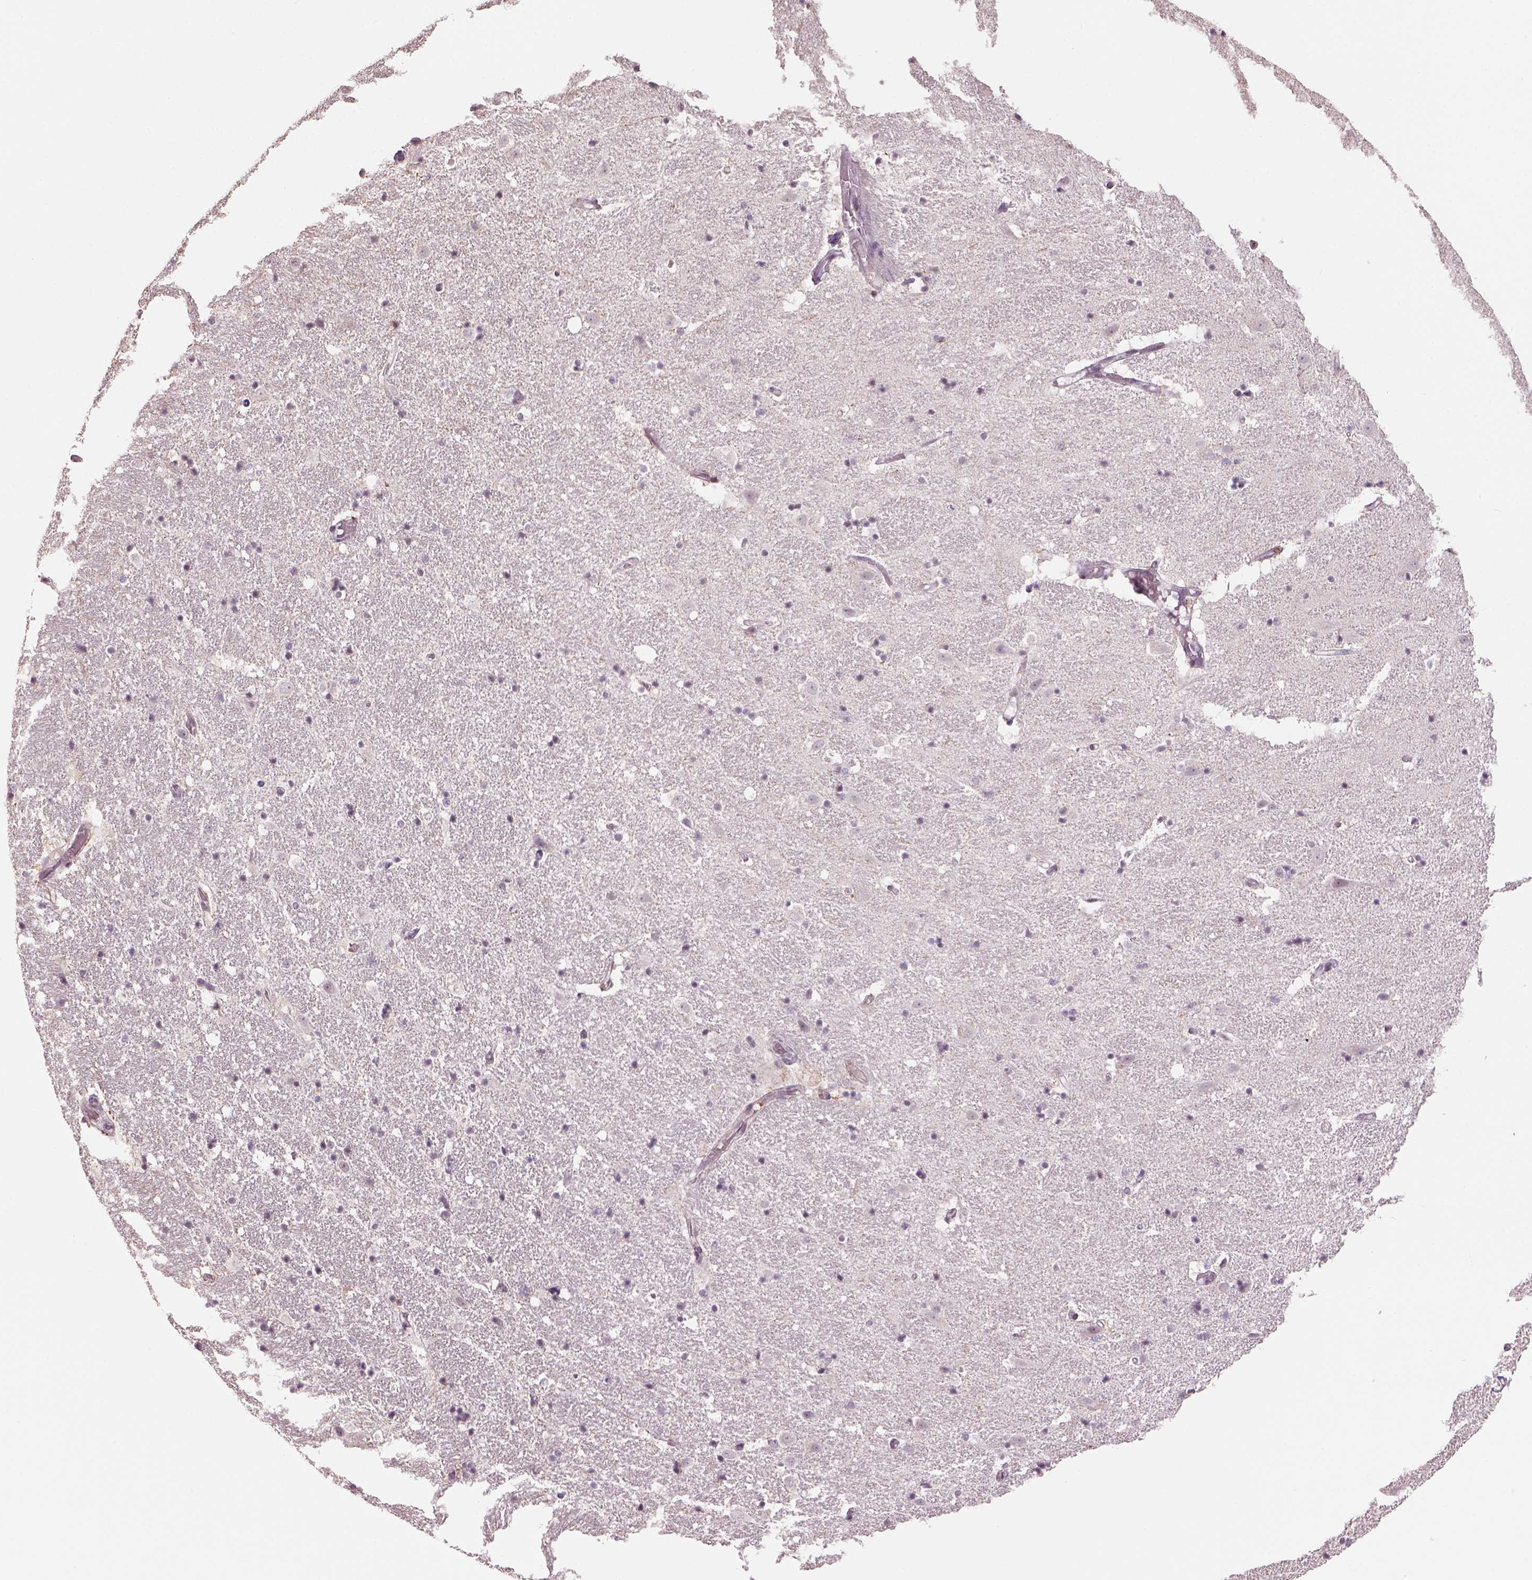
{"staining": {"intensity": "negative", "quantity": "none", "location": "none"}, "tissue": "hippocampus", "cell_type": "Glial cells", "image_type": "normal", "snomed": [{"axis": "morphology", "description": "Normal tissue, NOS"}, {"axis": "topography", "description": "Hippocampus"}], "caption": "Hippocampus stained for a protein using immunohistochemistry reveals no staining glial cells.", "gene": "NAT8B", "patient": {"sex": "male", "age": 49}}